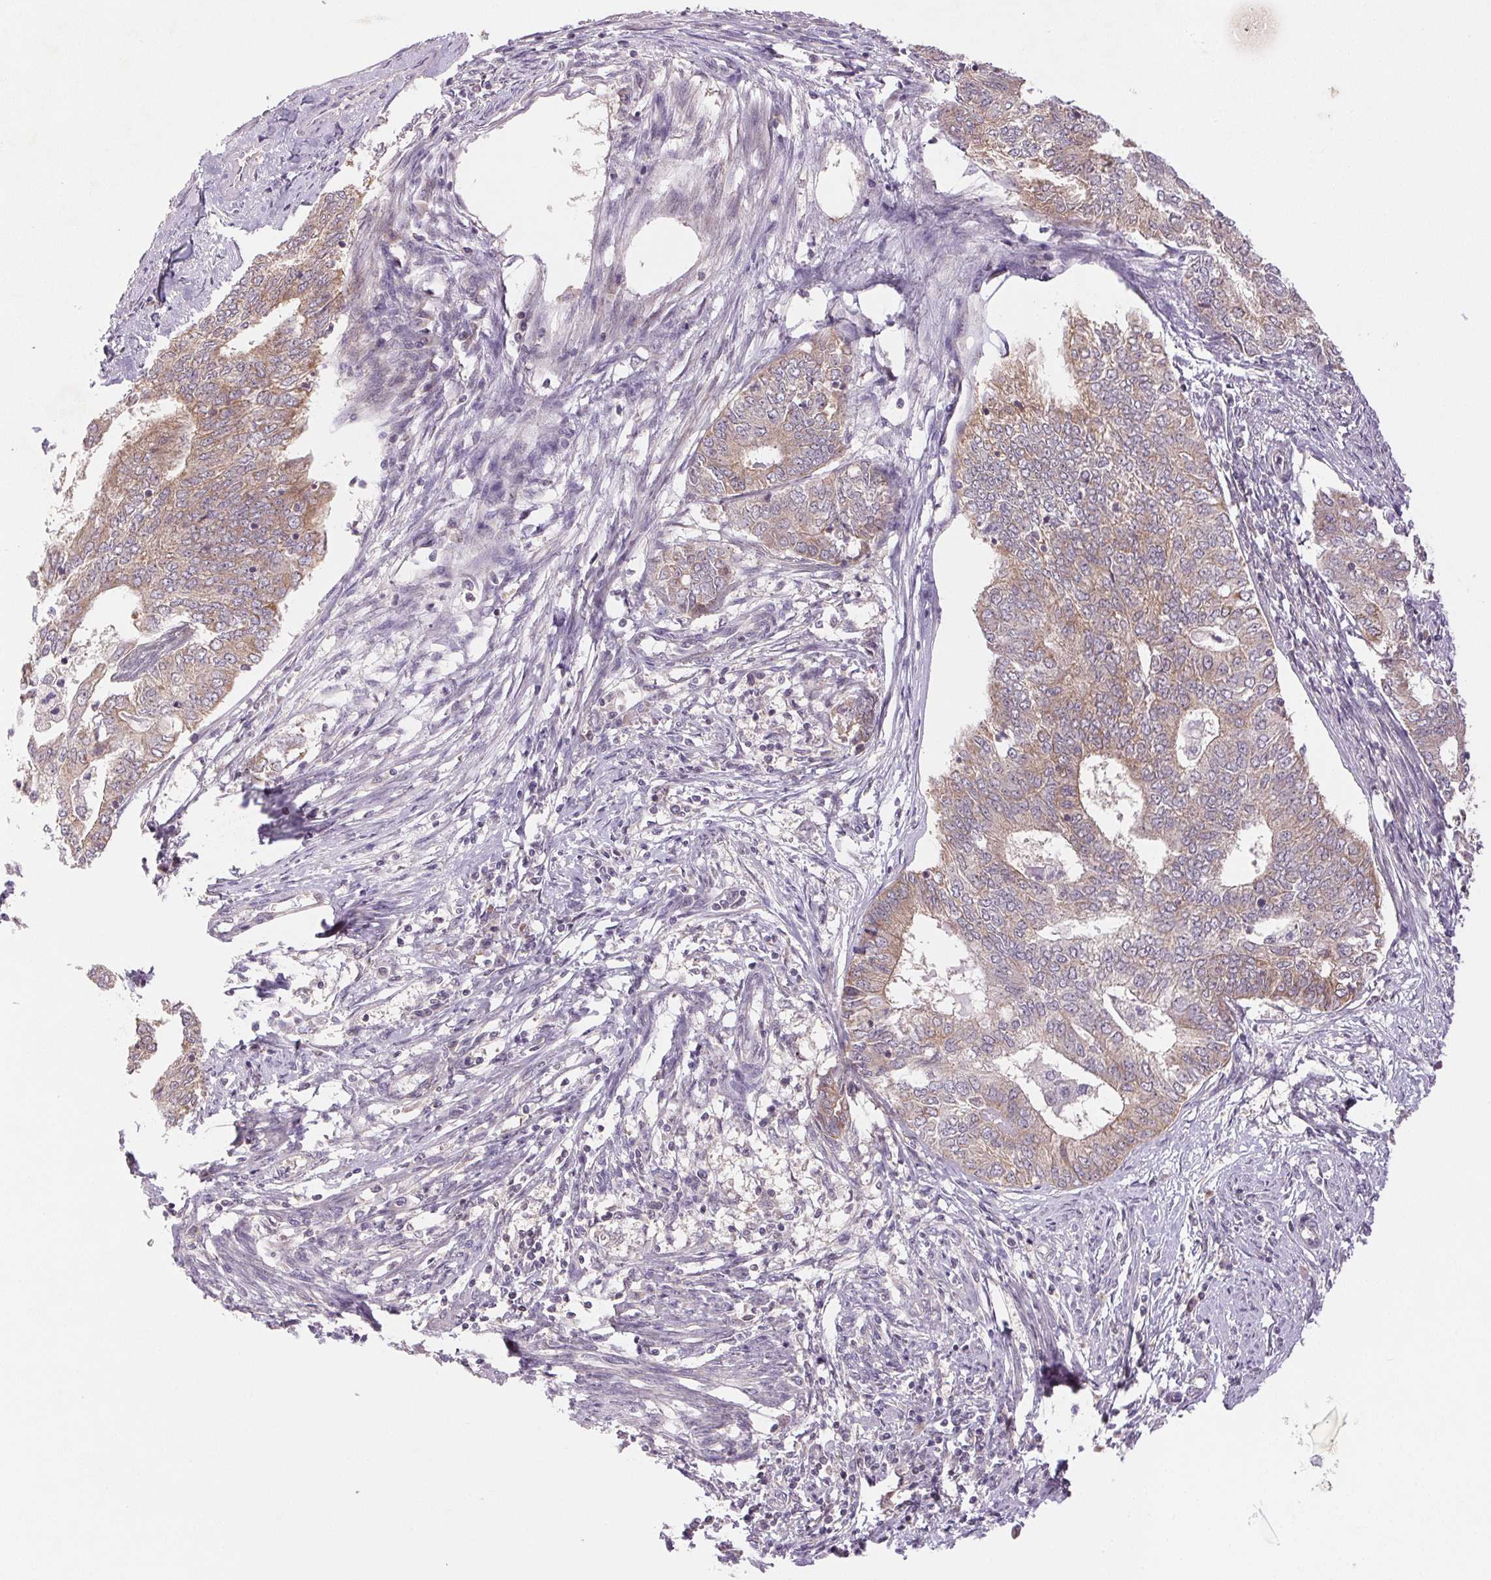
{"staining": {"intensity": "weak", "quantity": "25%-75%", "location": "cytoplasmic/membranous"}, "tissue": "endometrial cancer", "cell_type": "Tumor cells", "image_type": "cancer", "snomed": [{"axis": "morphology", "description": "Adenocarcinoma, NOS"}, {"axis": "topography", "description": "Endometrium"}], "caption": "A brown stain highlights weak cytoplasmic/membranous staining of a protein in human endometrial cancer (adenocarcinoma) tumor cells.", "gene": "BNIP5", "patient": {"sex": "female", "age": 62}}